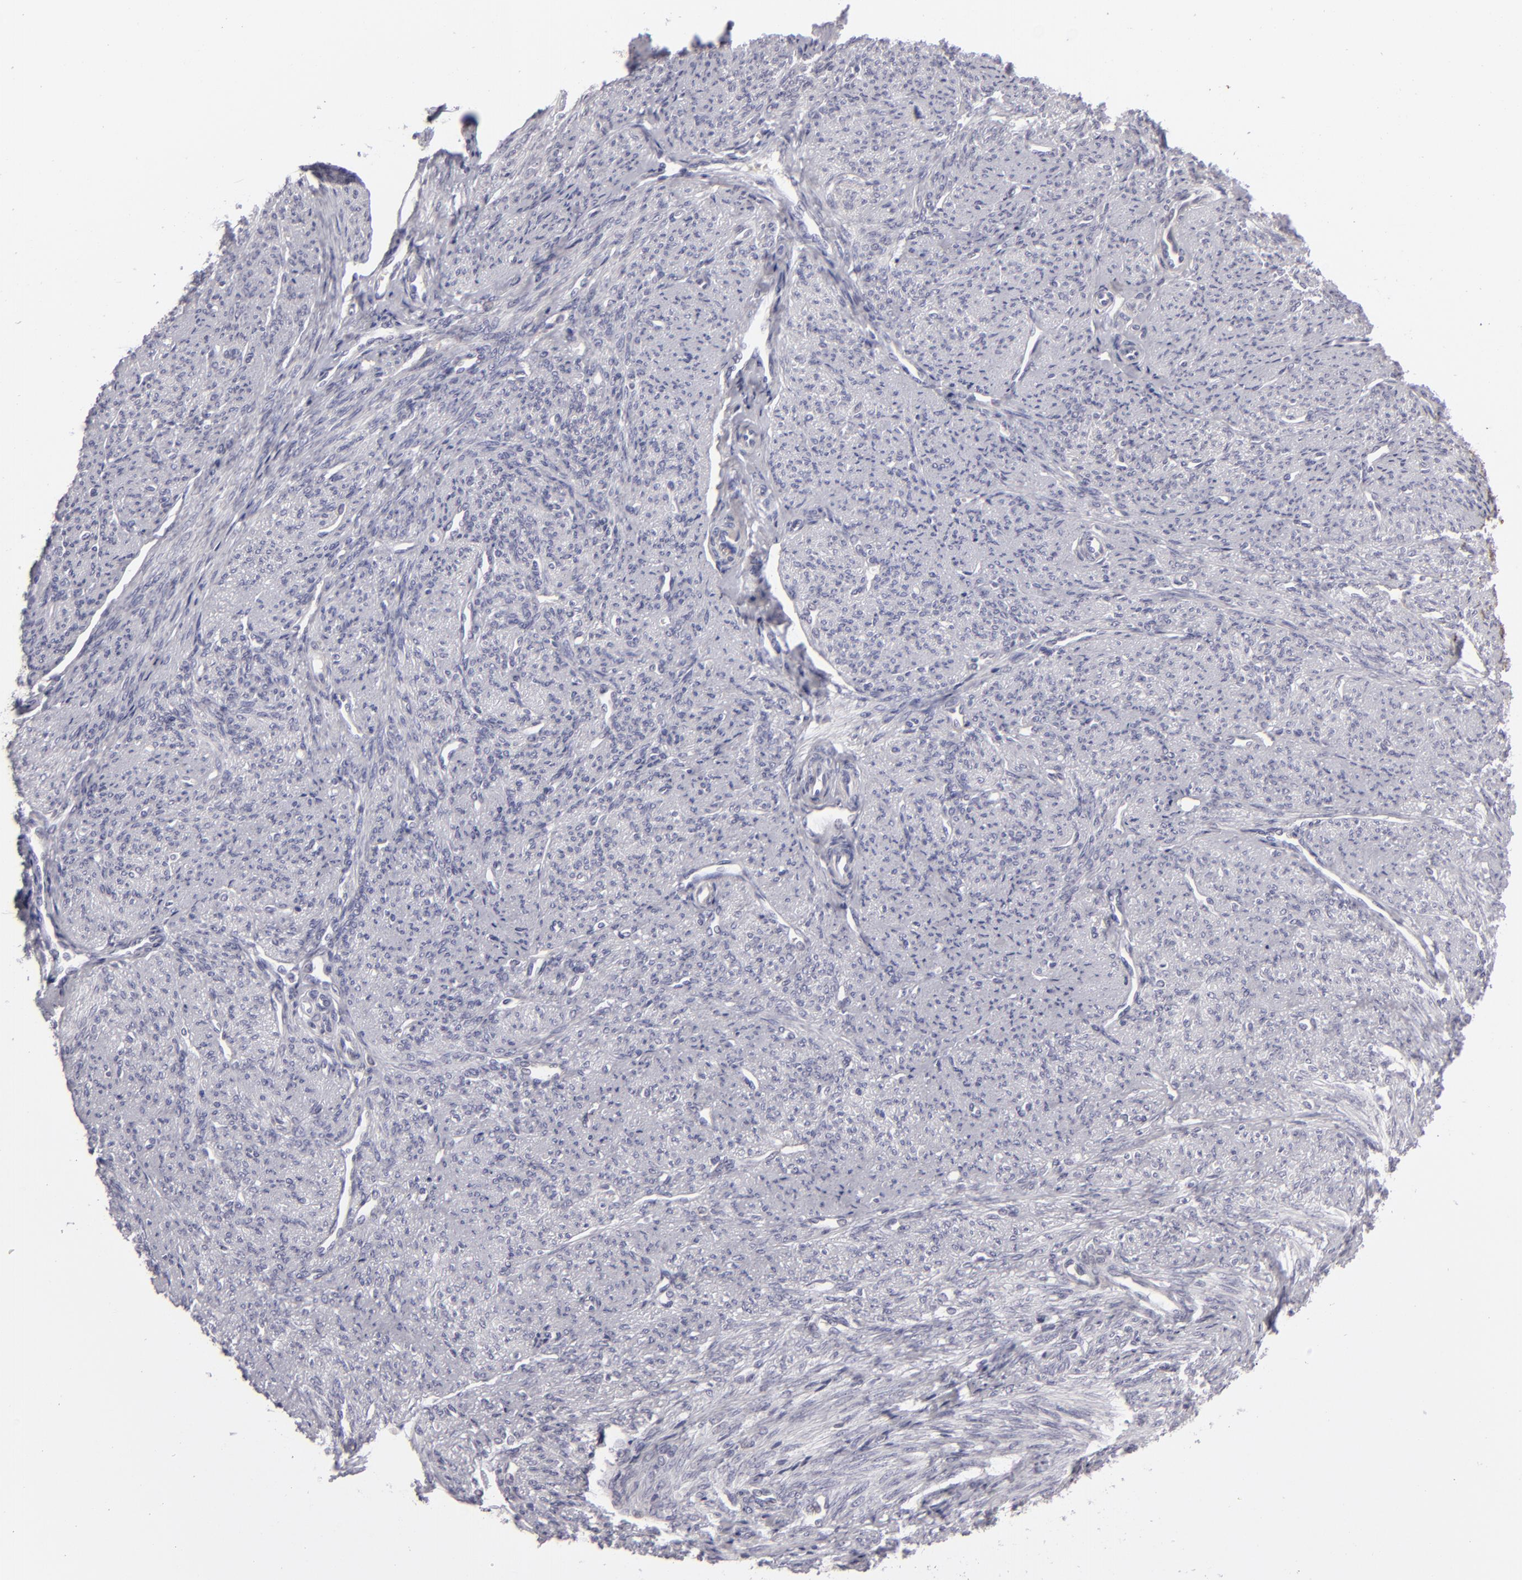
{"staining": {"intensity": "negative", "quantity": "none", "location": "none"}, "tissue": "smooth muscle", "cell_type": "Smooth muscle cells", "image_type": "normal", "snomed": [{"axis": "morphology", "description": "Normal tissue, NOS"}, {"axis": "topography", "description": "Cervix"}, {"axis": "topography", "description": "Endometrium"}], "caption": "A high-resolution histopathology image shows immunohistochemistry staining of benign smooth muscle, which reveals no significant expression in smooth muscle cells.", "gene": "JUP", "patient": {"sex": "female", "age": 65}}